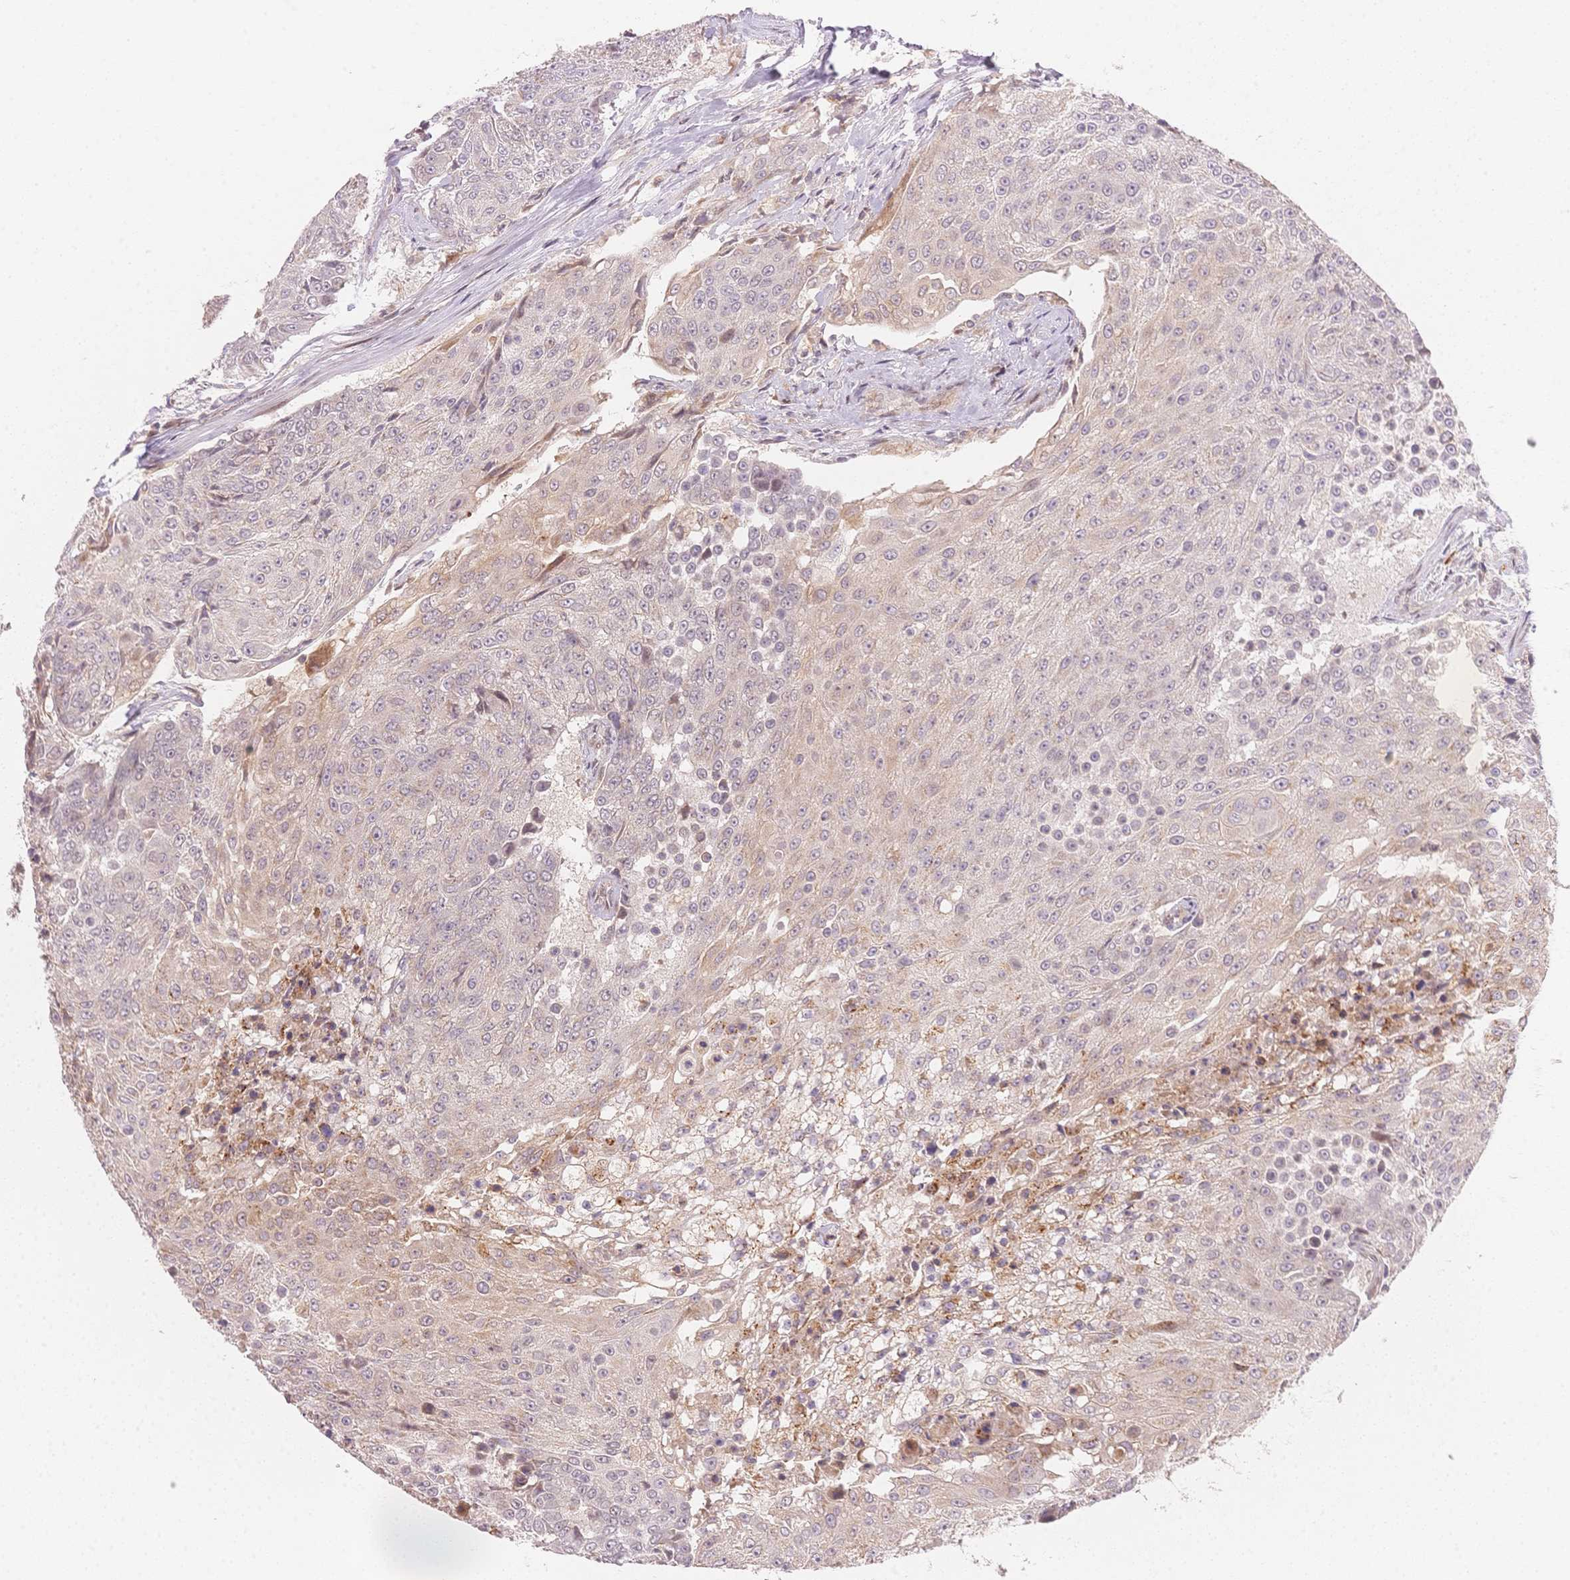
{"staining": {"intensity": "negative", "quantity": "none", "location": "none"}, "tissue": "urothelial cancer", "cell_type": "Tumor cells", "image_type": "cancer", "snomed": [{"axis": "morphology", "description": "Urothelial carcinoma, High grade"}, {"axis": "topography", "description": "Urinary bladder"}], "caption": "Human urothelial cancer stained for a protein using immunohistochemistry (IHC) reveals no expression in tumor cells.", "gene": "STK39", "patient": {"sex": "female", "age": 63}}